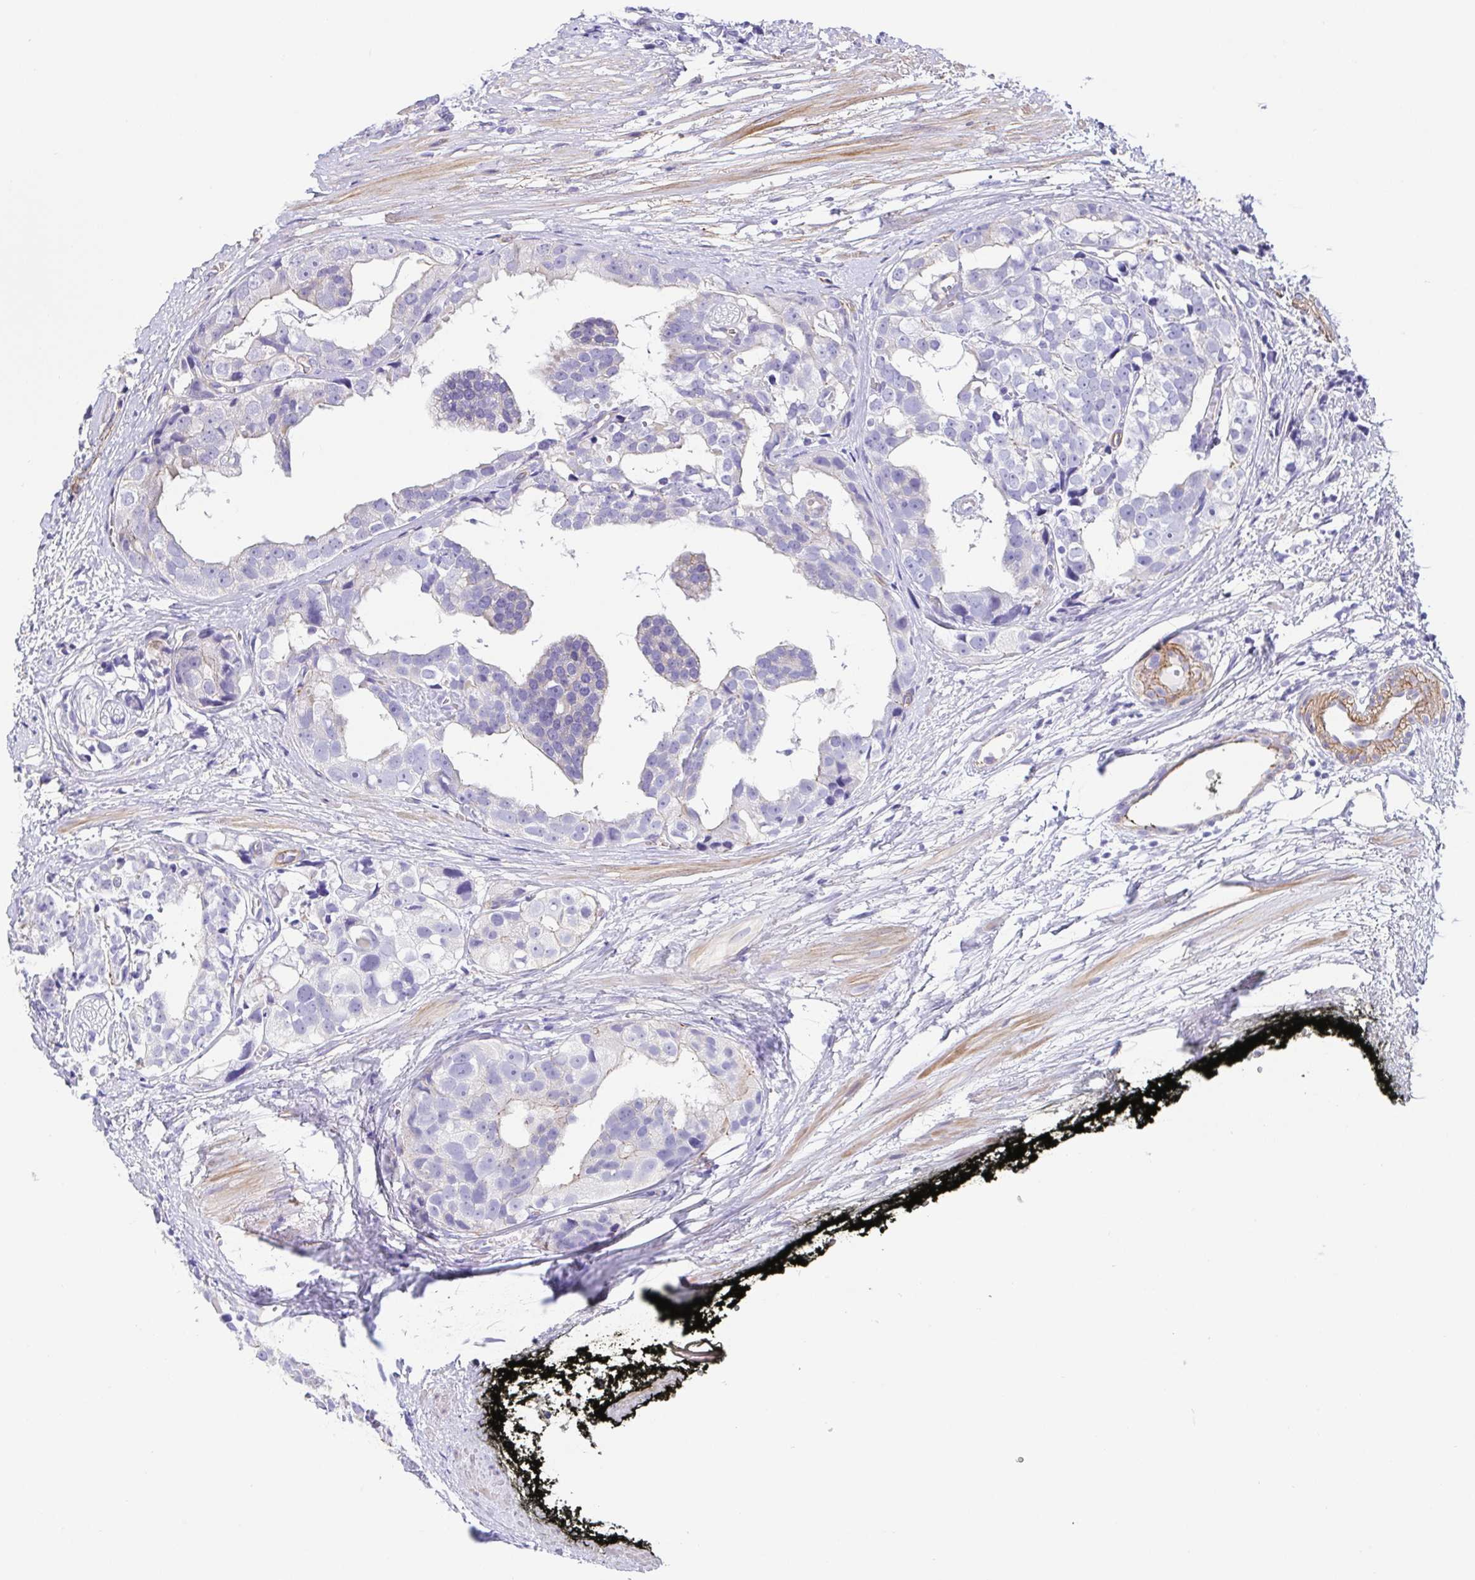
{"staining": {"intensity": "negative", "quantity": "none", "location": "none"}, "tissue": "prostate cancer", "cell_type": "Tumor cells", "image_type": "cancer", "snomed": [{"axis": "morphology", "description": "Adenocarcinoma, High grade"}, {"axis": "topography", "description": "Prostate"}], "caption": "IHC image of neoplastic tissue: human prostate cancer (high-grade adenocarcinoma) stained with DAB (3,3'-diaminobenzidine) exhibits no significant protein staining in tumor cells. (DAB immunohistochemistry (IHC) with hematoxylin counter stain).", "gene": "TRAM2", "patient": {"sex": "male", "age": 71}}